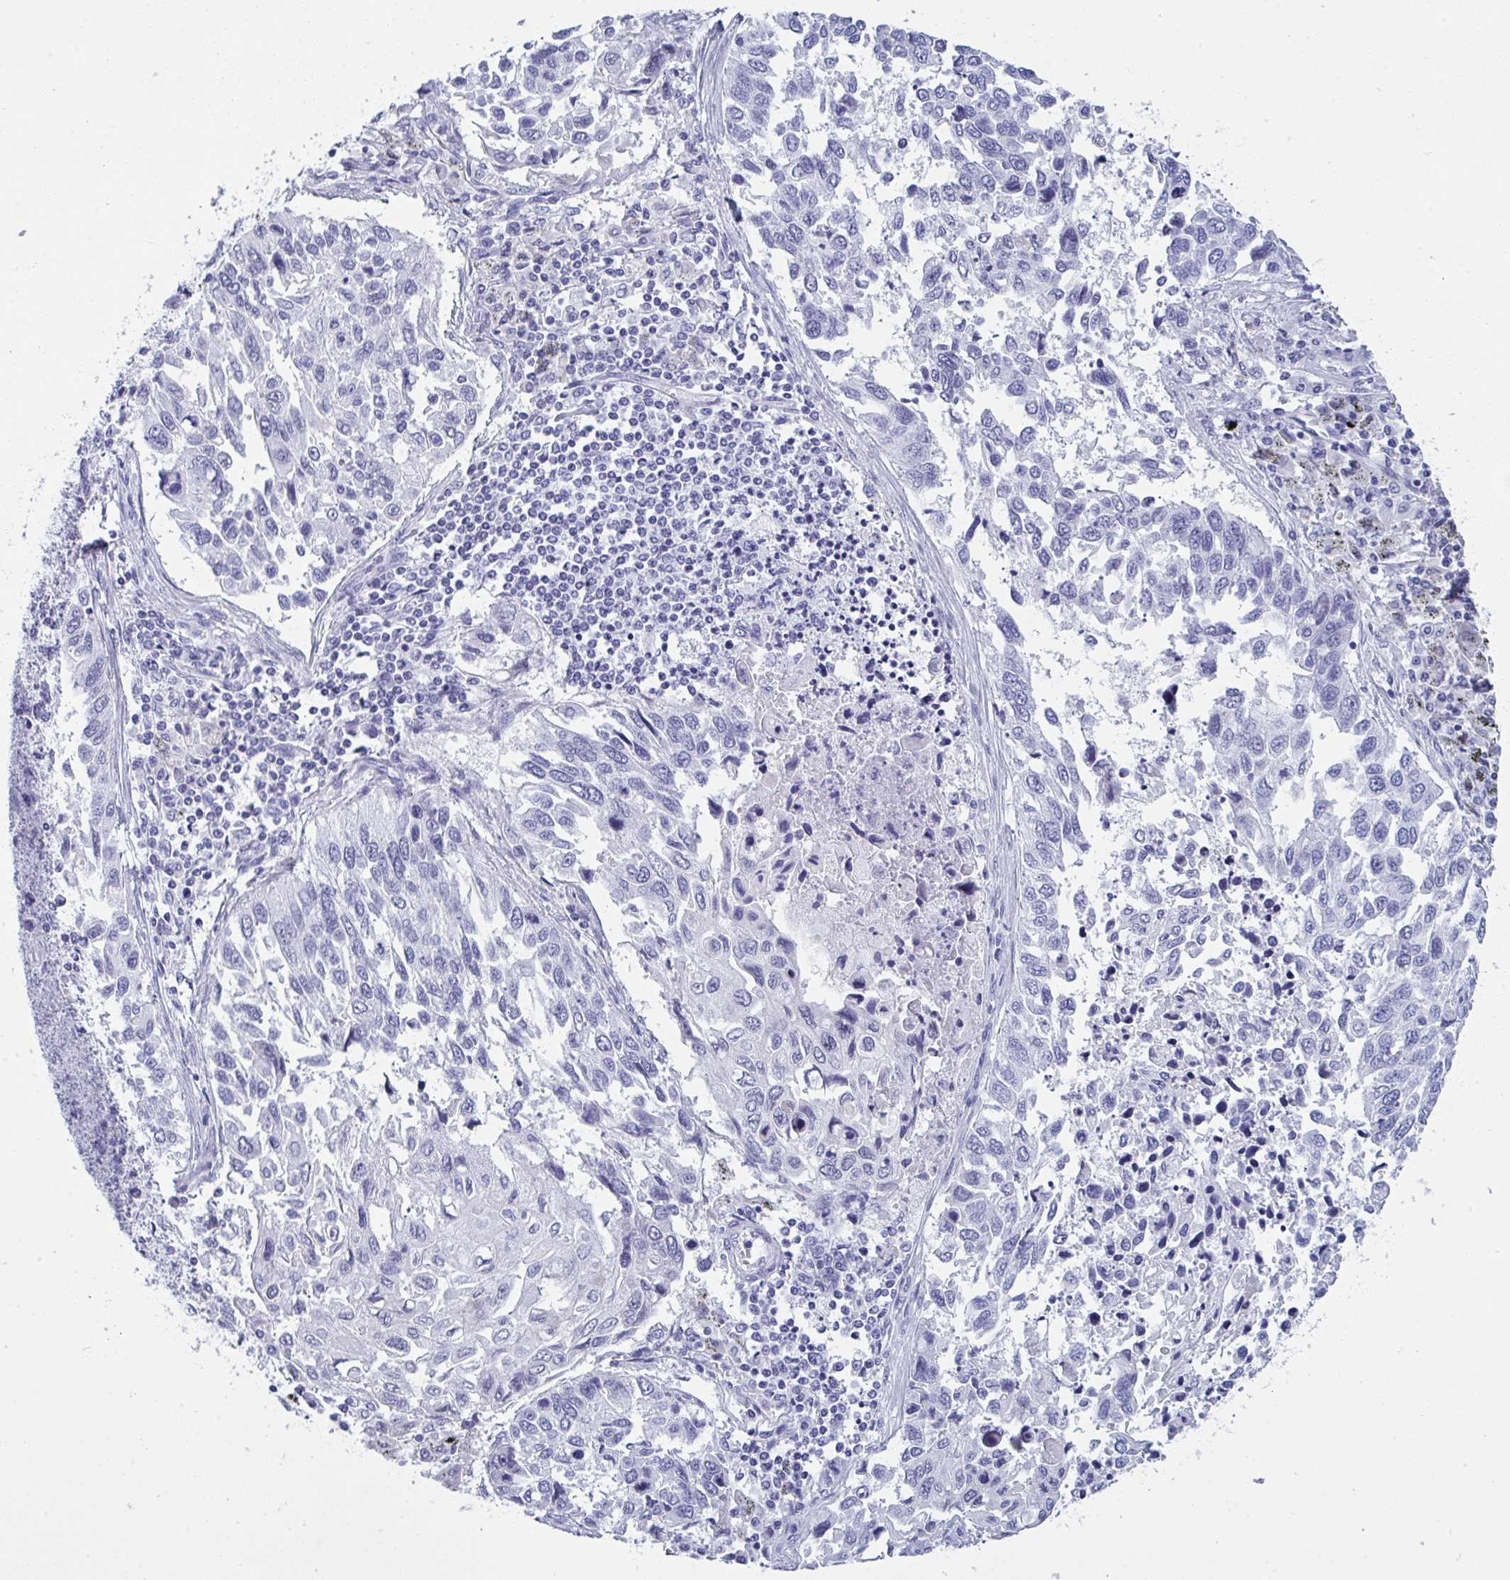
{"staining": {"intensity": "negative", "quantity": "none", "location": "none"}, "tissue": "lung cancer", "cell_type": "Tumor cells", "image_type": "cancer", "snomed": [{"axis": "morphology", "description": "Squamous cell carcinoma, NOS"}, {"axis": "topography", "description": "Lung"}], "caption": "The image reveals no significant positivity in tumor cells of lung cancer (squamous cell carcinoma).", "gene": "PRDM9", "patient": {"sex": "male", "age": 62}}